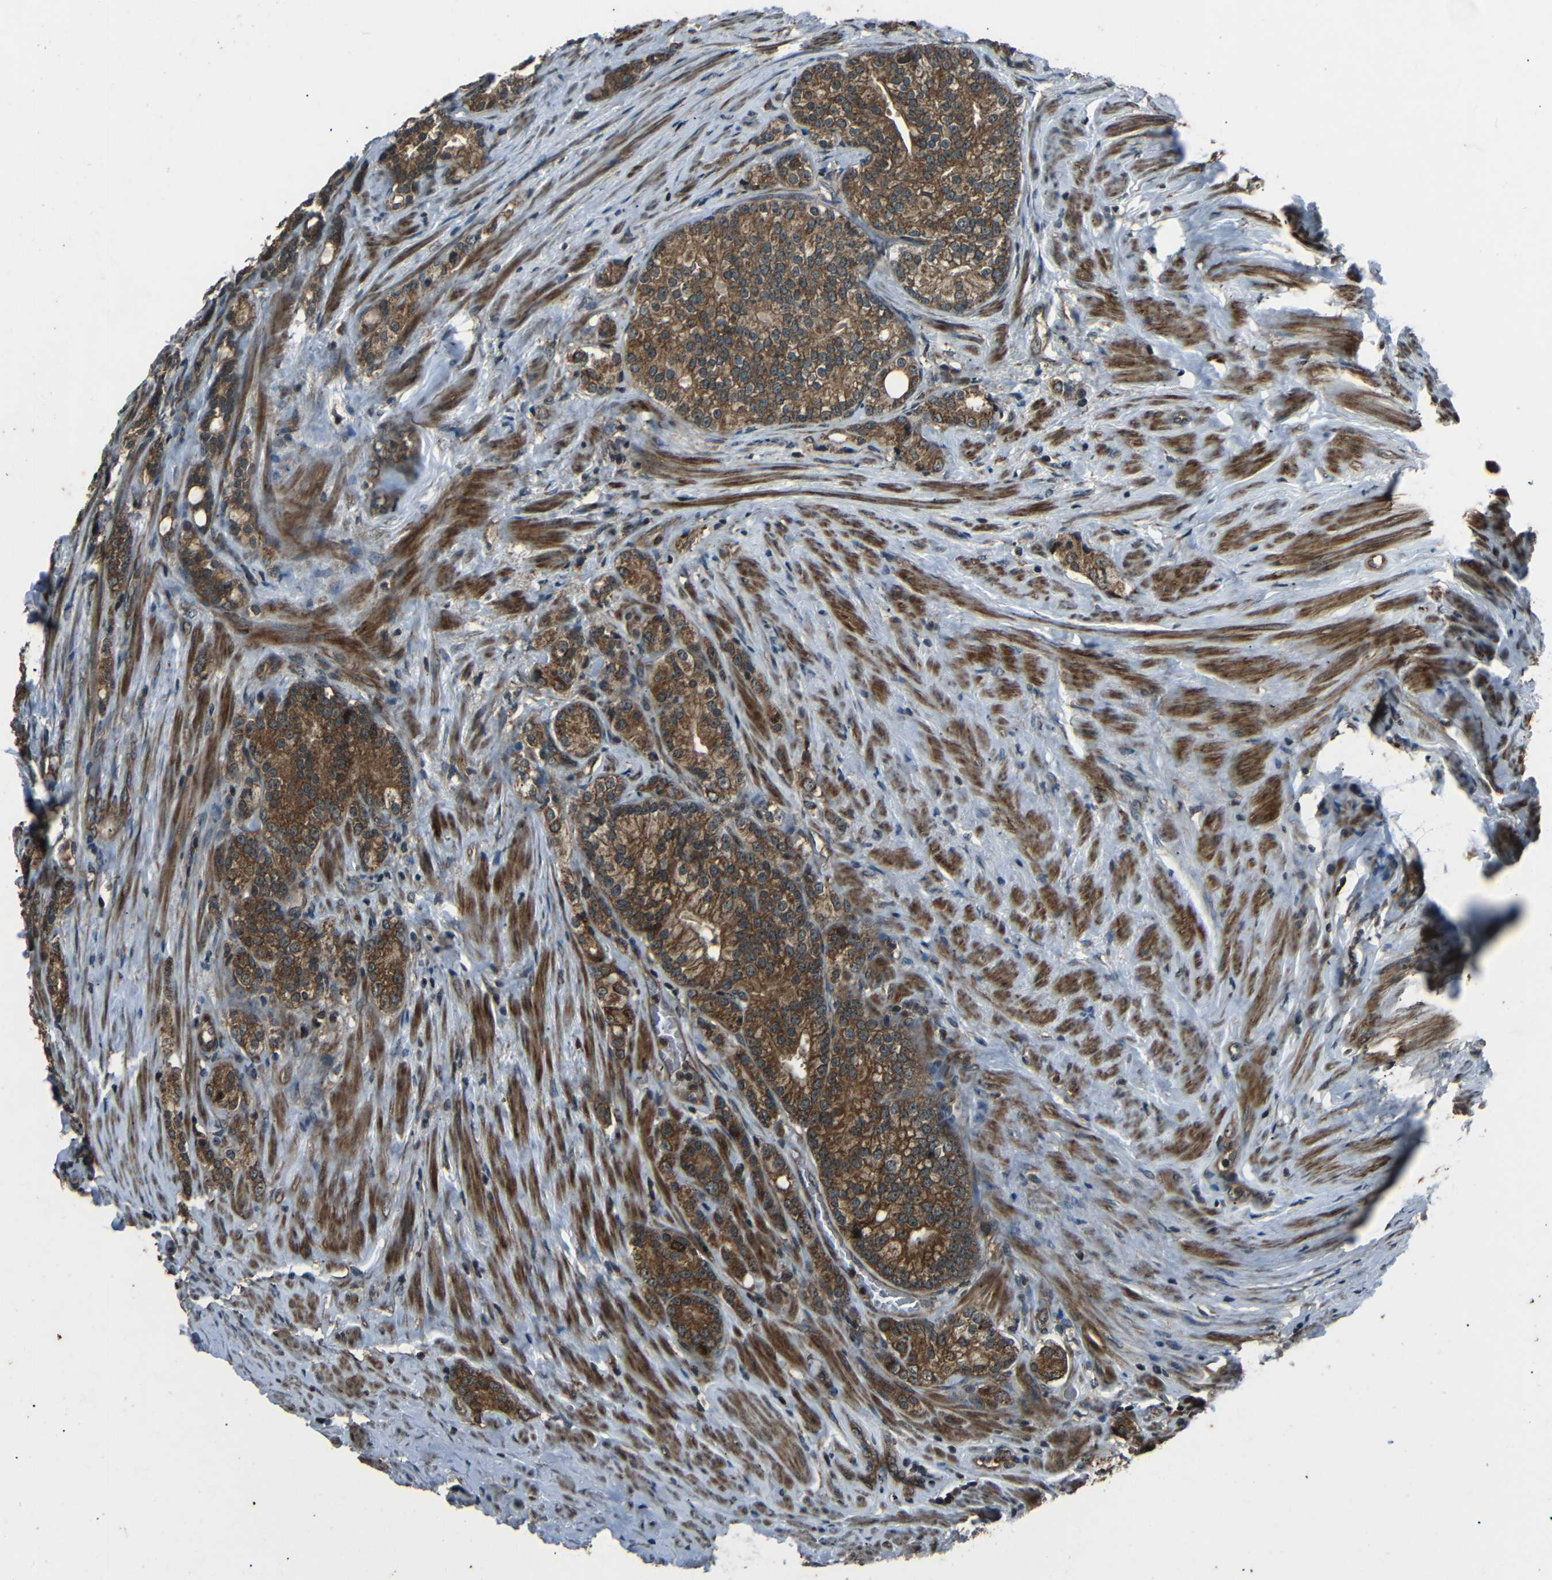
{"staining": {"intensity": "strong", "quantity": ">75%", "location": "cytoplasmic/membranous"}, "tissue": "prostate cancer", "cell_type": "Tumor cells", "image_type": "cancer", "snomed": [{"axis": "morphology", "description": "Adenocarcinoma, Low grade"}, {"axis": "topography", "description": "Prostate"}], "caption": "Immunohistochemistry (DAB) staining of adenocarcinoma (low-grade) (prostate) reveals strong cytoplasmic/membranous protein staining in about >75% of tumor cells.", "gene": "PLK2", "patient": {"sex": "male", "age": 71}}